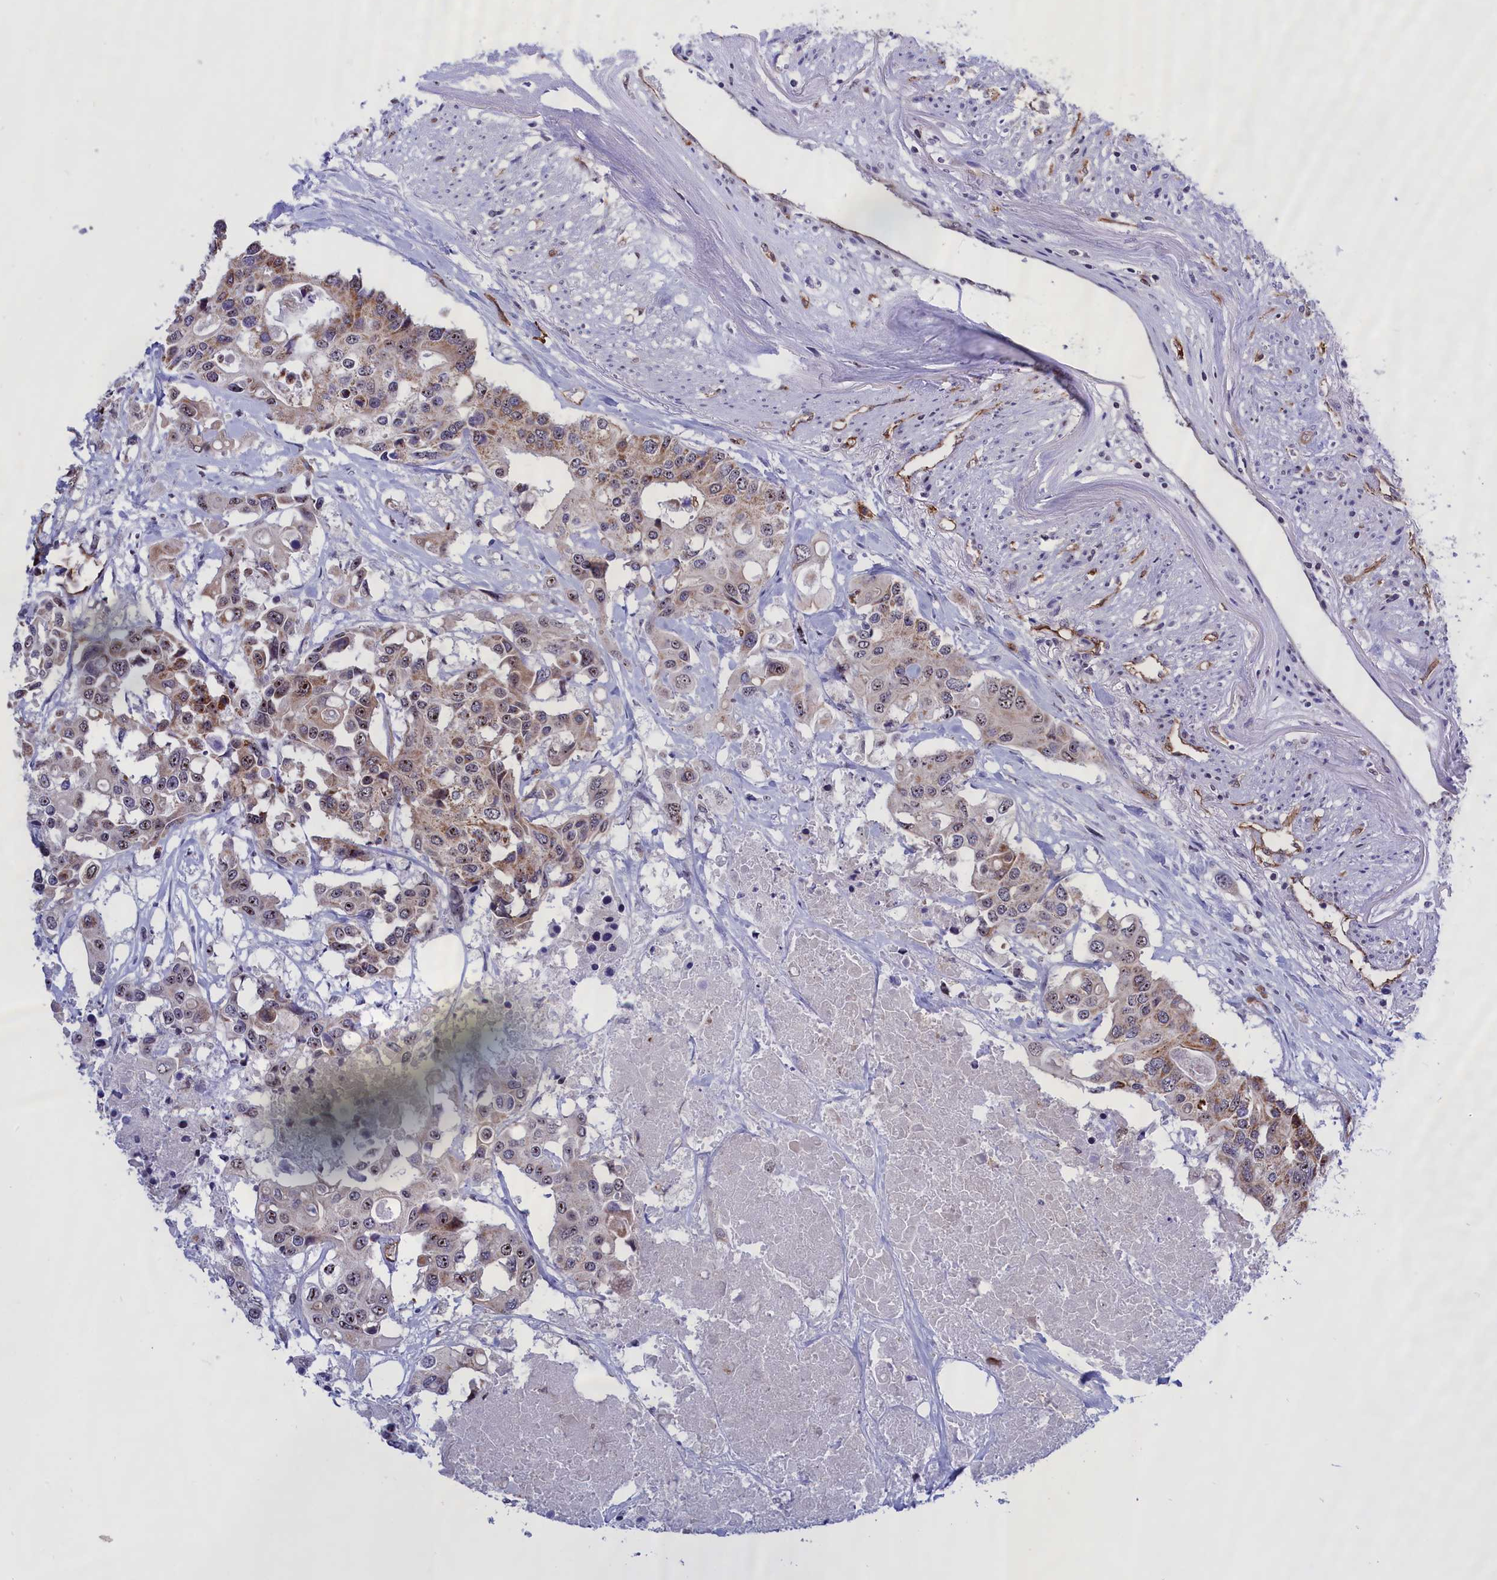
{"staining": {"intensity": "moderate", "quantity": "25%-75%", "location": "cytoplasmic/membranous,nuclear"}, "tissue": "colorectal cancer", "cell_type": "Tumor cells", "image_type": "cancer", "snomed": [{"axis": "morphology", "description": "Adenocarcinoma, NOS"}, {"axis": "topography", "description": "Colon"}], "caption": "A brown stain labels moderate cytoplasmic/membranous and nuclear staining of a protein in human colorectal cancer (adenocarcinoma) tumor cells. The staining was performed using DAB to visualize the protein expression in brown, while the nuclei were stained in blue with hematoxylin (Magnification: 20x).", "gene": "MPND", "patient": {"sex": "male", "age": 77}}